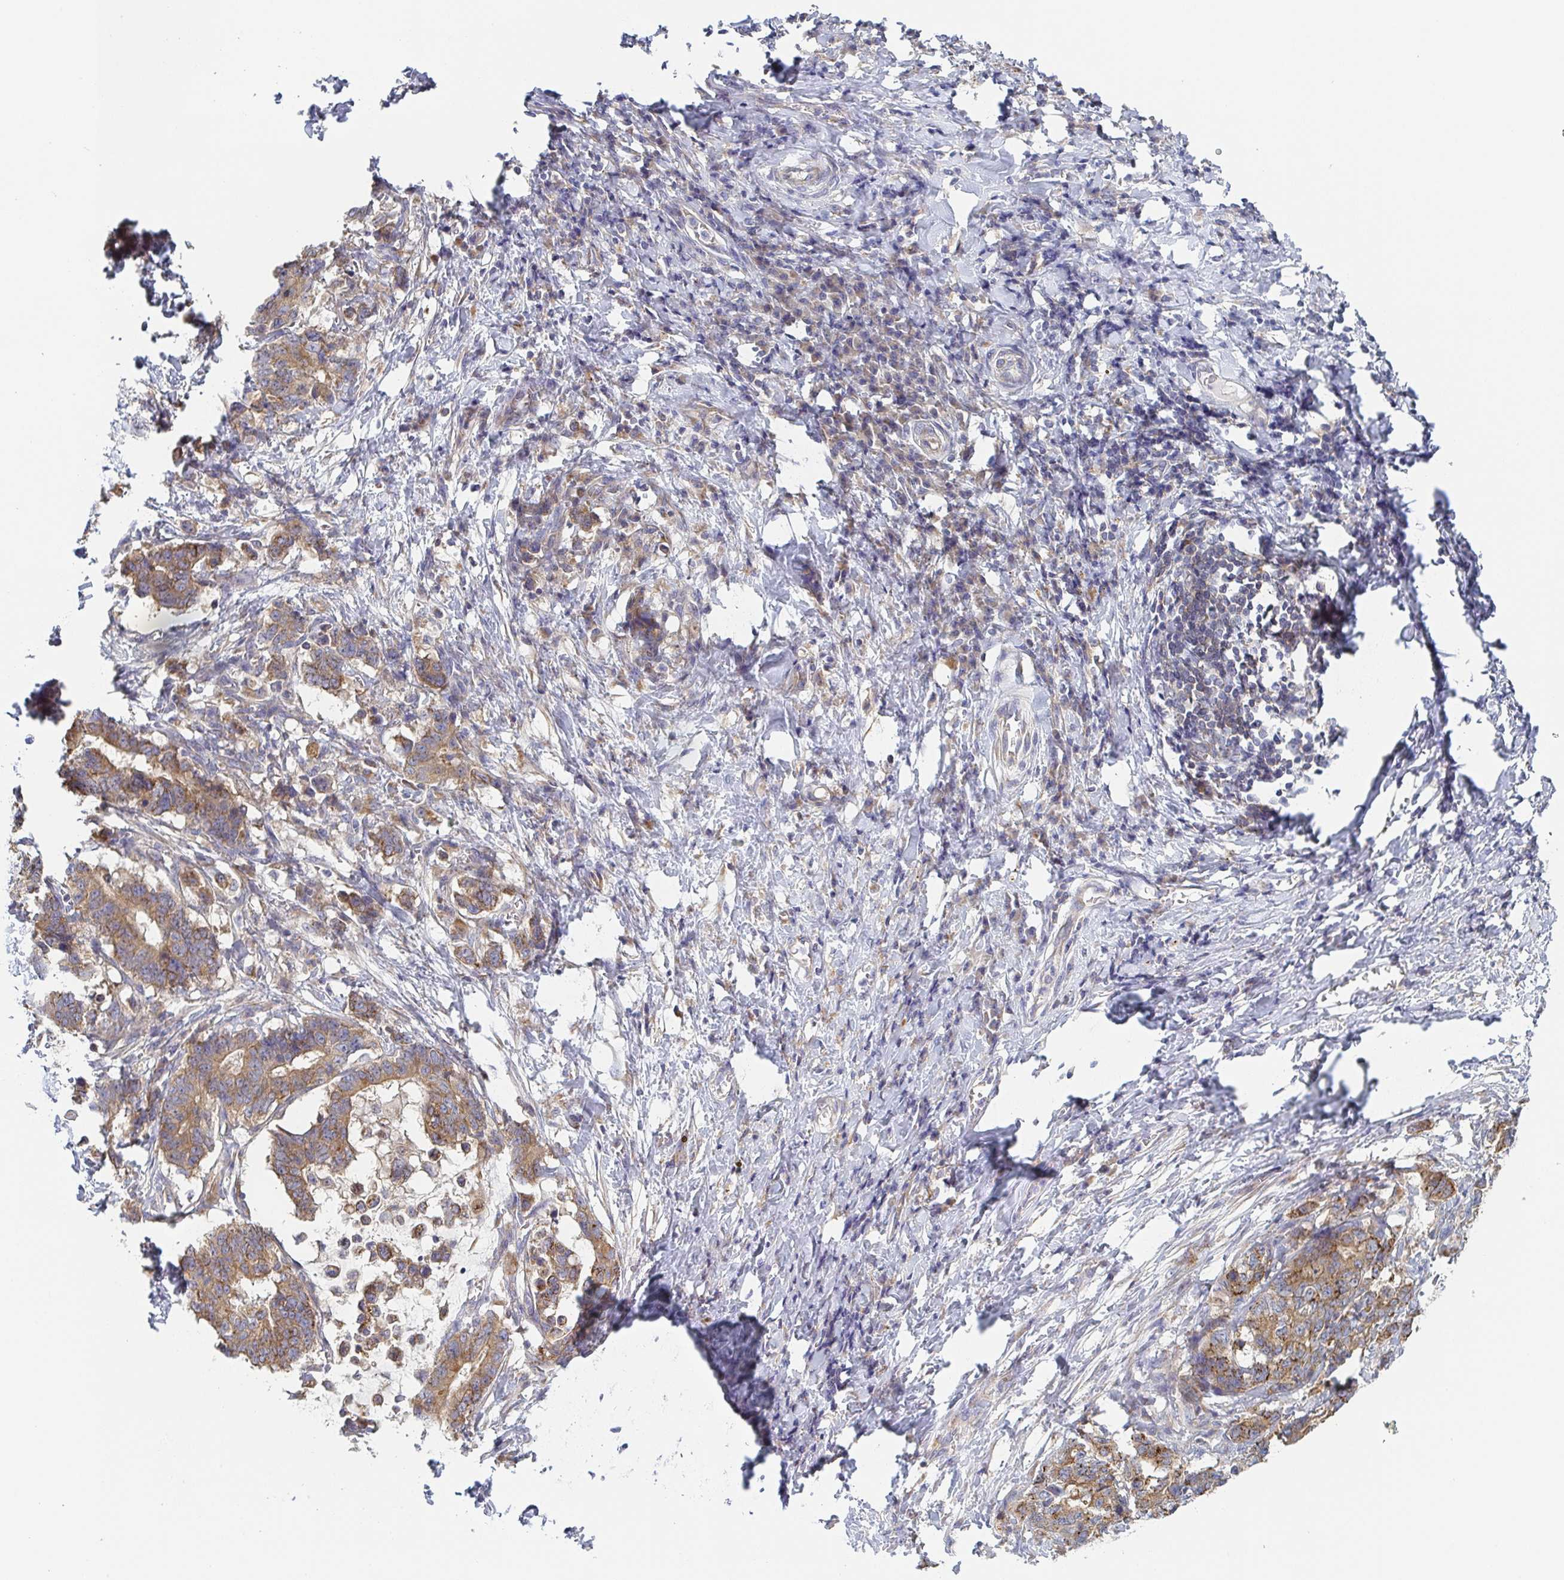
{"staining": {"intensity": "moderate", "quantity": ">75%", "location": "cytoplasmic/membranous"}, "tissue": "stomach cancer", "cell_type": "Tumor cells", "image_type": "cancer", "snomed": [{"axis": "morphology", "description": "Normal tissue, NOS"}, {"axis": "morphology", "description": "Adenocarcinoma, NOS"}, {"axis": "topography", "description": "Stomach"}], "caption": "Immunohistochemistry (IHC) (DAB) staining of stomach cancer demonstrates moderate cytoplasmic/membranous protein staining in about >75% of tumor cells. The staining was performed using DAB, with brown indicating positive protein expression. Nuclei are stained blue with hematoxylin.", "gene": "TUFT1", "patient": {"sex": "female", "age": 64}}